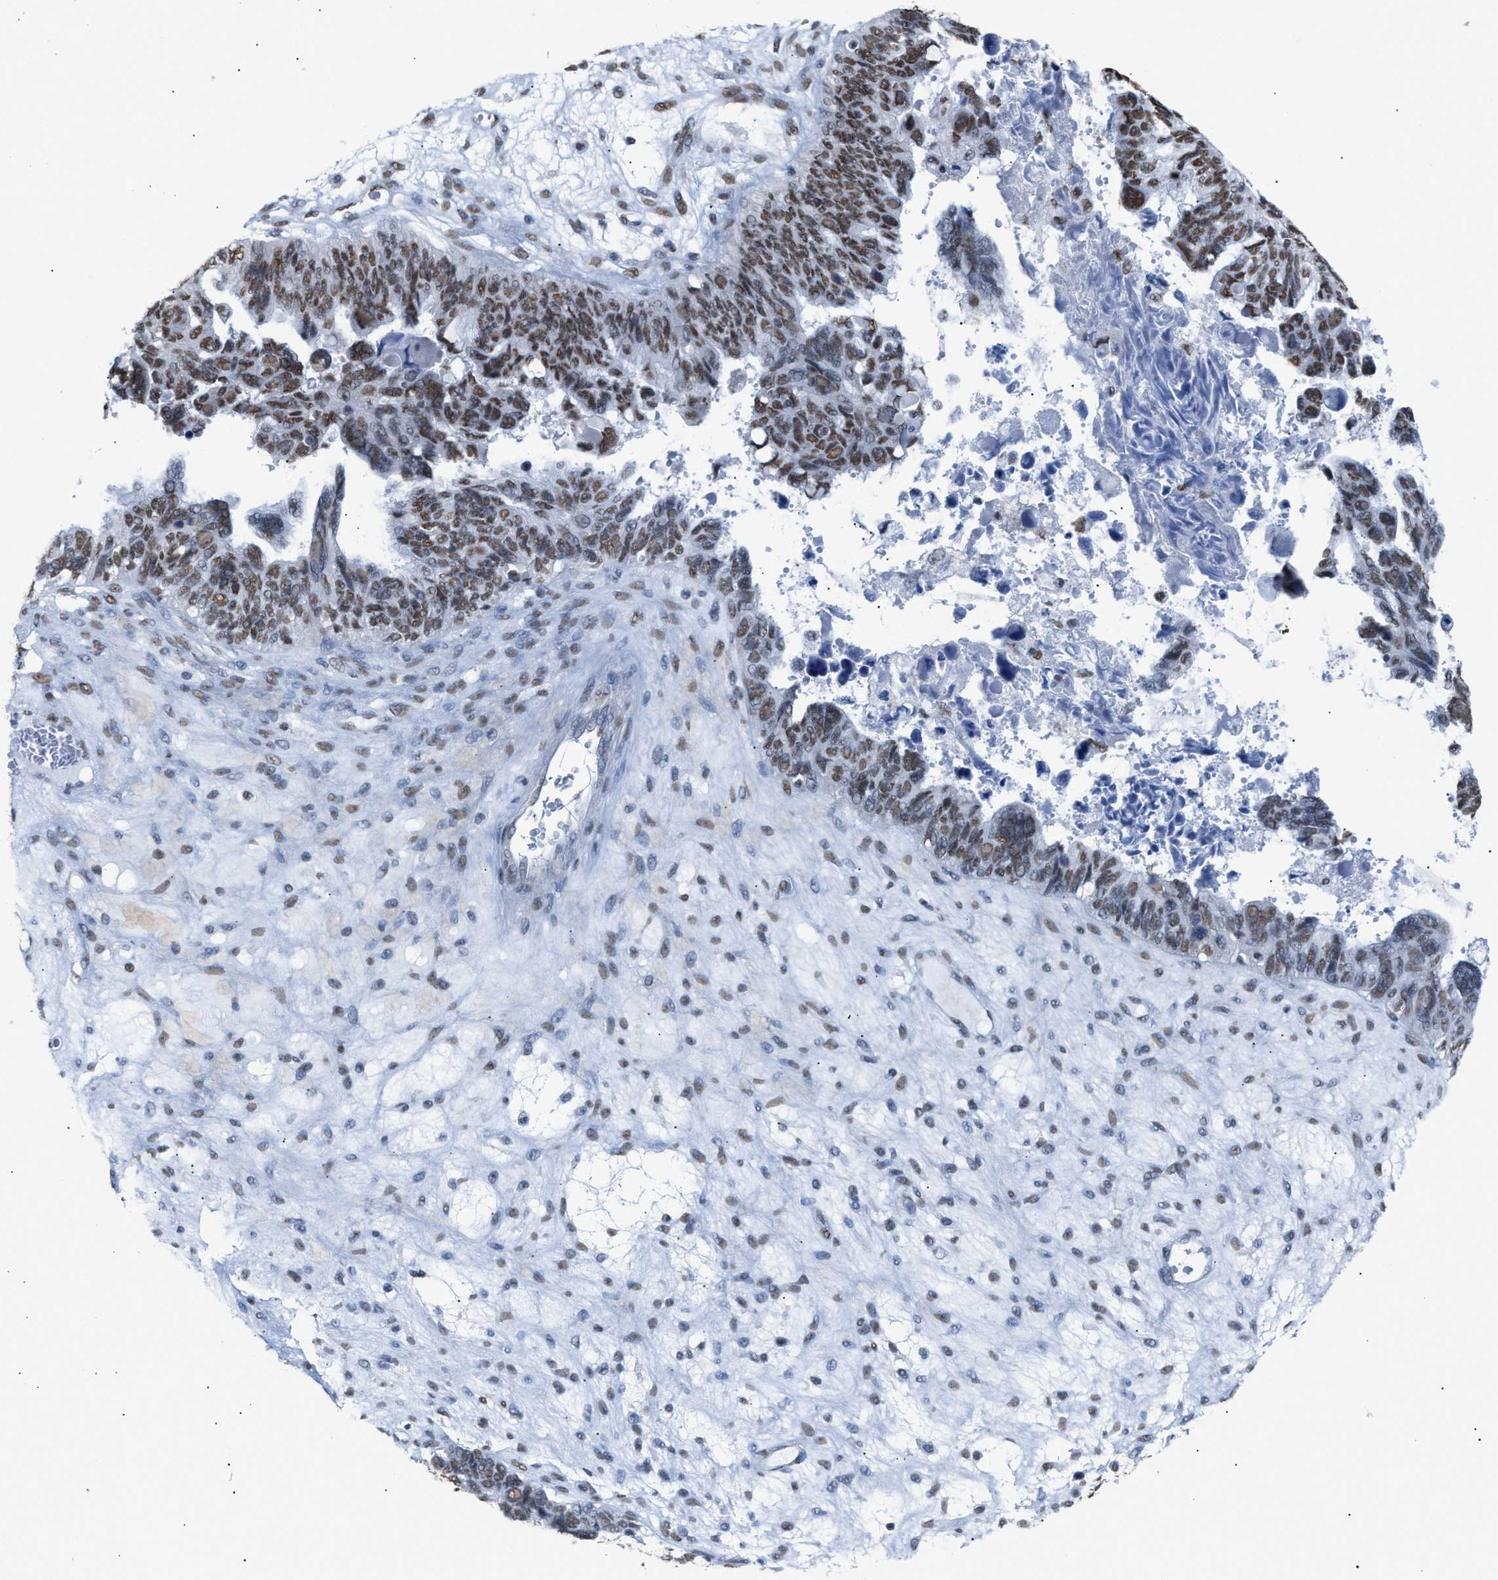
{"staining": {"intensity": "moderate", "quantity": ">75%", "location": "nuclear"}, "tissue": "ovarian cancer", "cell_type": "Tumor cells", "image_type": "cancer", "snomed": [{"axis": "morphology", "description": "Cystadenocarcinoma, serous, NOS"}, {"axis": "topography", "description": "Ovary"}], "caption": "The photomicrograph demonstrates immunohistochemical staining of ovarian serous cystadenocarcinoma. There is moderate nuclear positivity is seen in about >75% of tumor cells. The staining was performed using DAB (3,3'-diaminobenzidine), with brown indicating positive protein expression. Nuclei are stained blue with hematoxylin.", "gene": "CCAR2", "patient": {"sex": "female", "age": 79}}